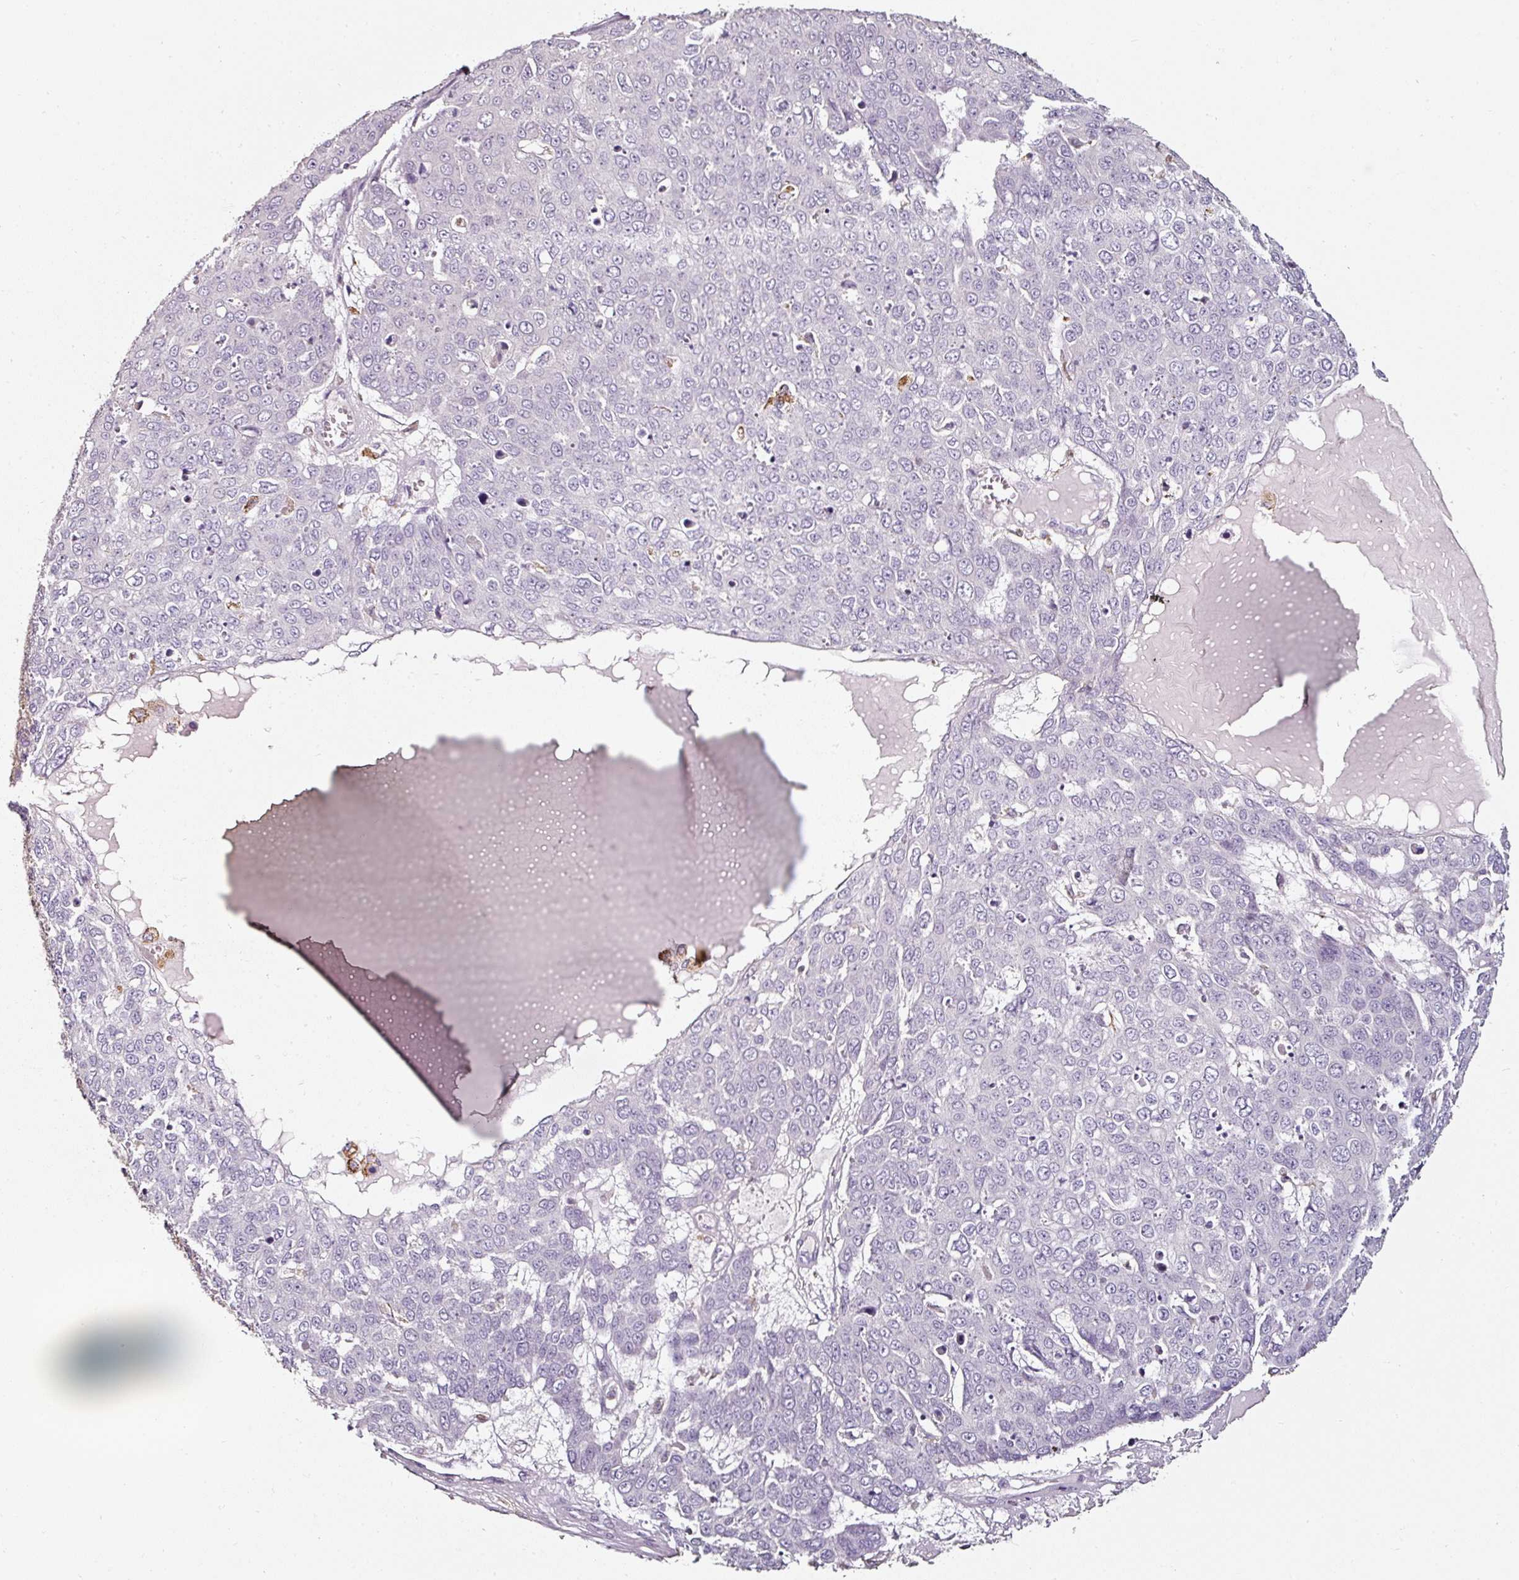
{"staining": {"intensity": "negative", "quantity": "none", "location": "none"}, "tissue": "skin cancer", "cell_type": "Tumor cells", "image_type": "cancer", "snomed": [{"axis": "morphology", "description": "Squamous cell carcinoma, NOS"}, {"axis": "topography", "description": "Skin"}], "caption": "A high-resolution micrograph shows immunohistochemistry (IHC) staining of squamous cell carcinoma (skin), which displays no significant expression in tumor cells. Brightfield microscopy of immunohistochemistry stained with DAB (3,3'-diaminobenzidine) (brown) and hematoxylin (blue), captured at high magnification.", "gene": "CAP2", "patient": {"sex": "male", "age": 71}}